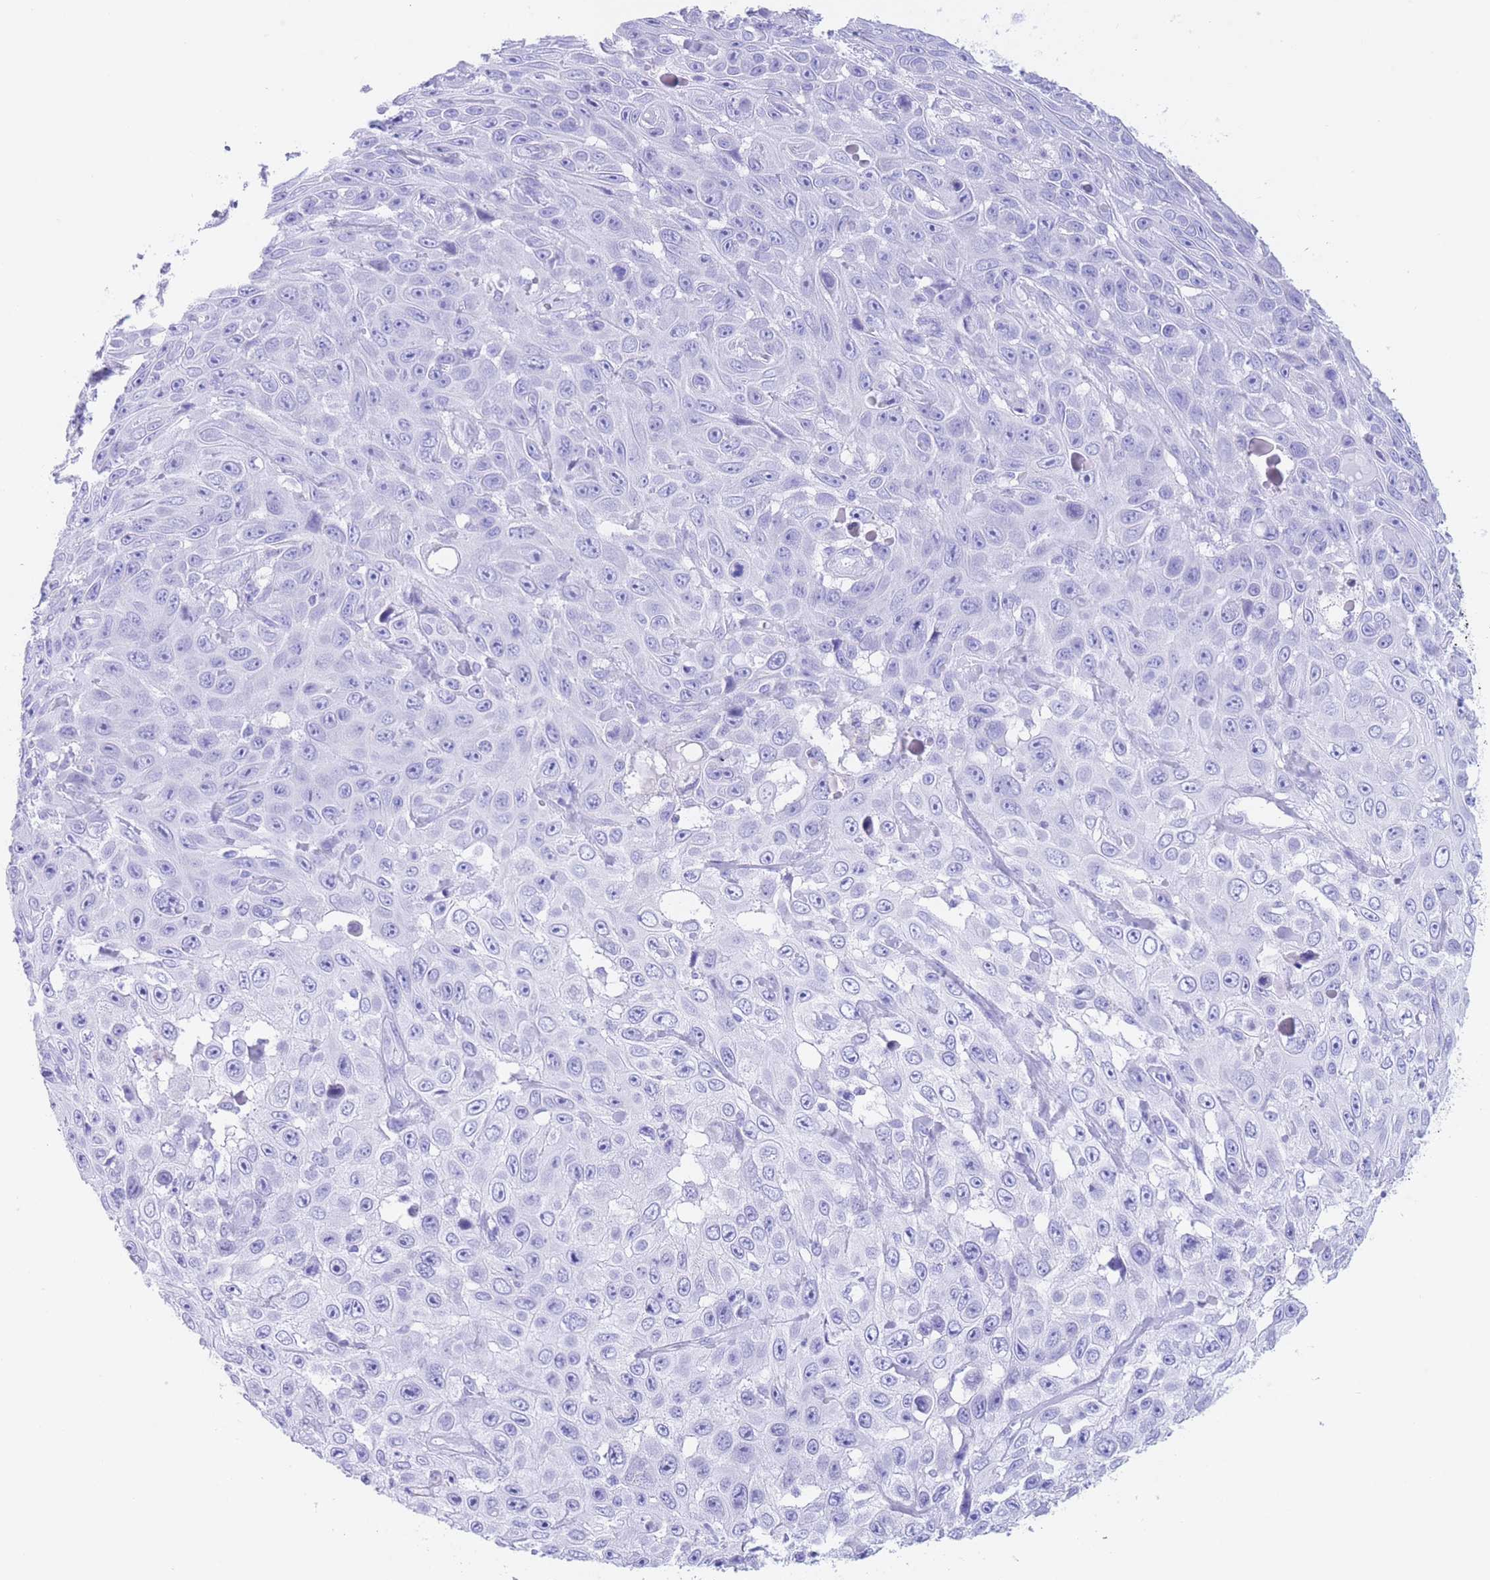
{"staining": {"intensity": "negative", "quantity": "none", "location": "none"}, "tissue": "skin cancer", "cell_type": "Tumor cells", "image_type": "cancer", "snomed": [{"axis": "morphology", "description": "Squamous cell carcinoma, NOS"}, {"axis": "topography", "description": "Skin"}], "caption": "Immunohistochemistry (IHC) photomicrograph of neoplastic tissue: human skin cancer stained with DAB shows no significant protein positivity in tumor cells. The staining was performed using DAB to visualize the protein expression in brown, while the nuclei were stained in blue with hematoxylin (Magnification: 20x).", "gene": "SLCO1B3", "patient": {"sex": "male", "age": 82}}